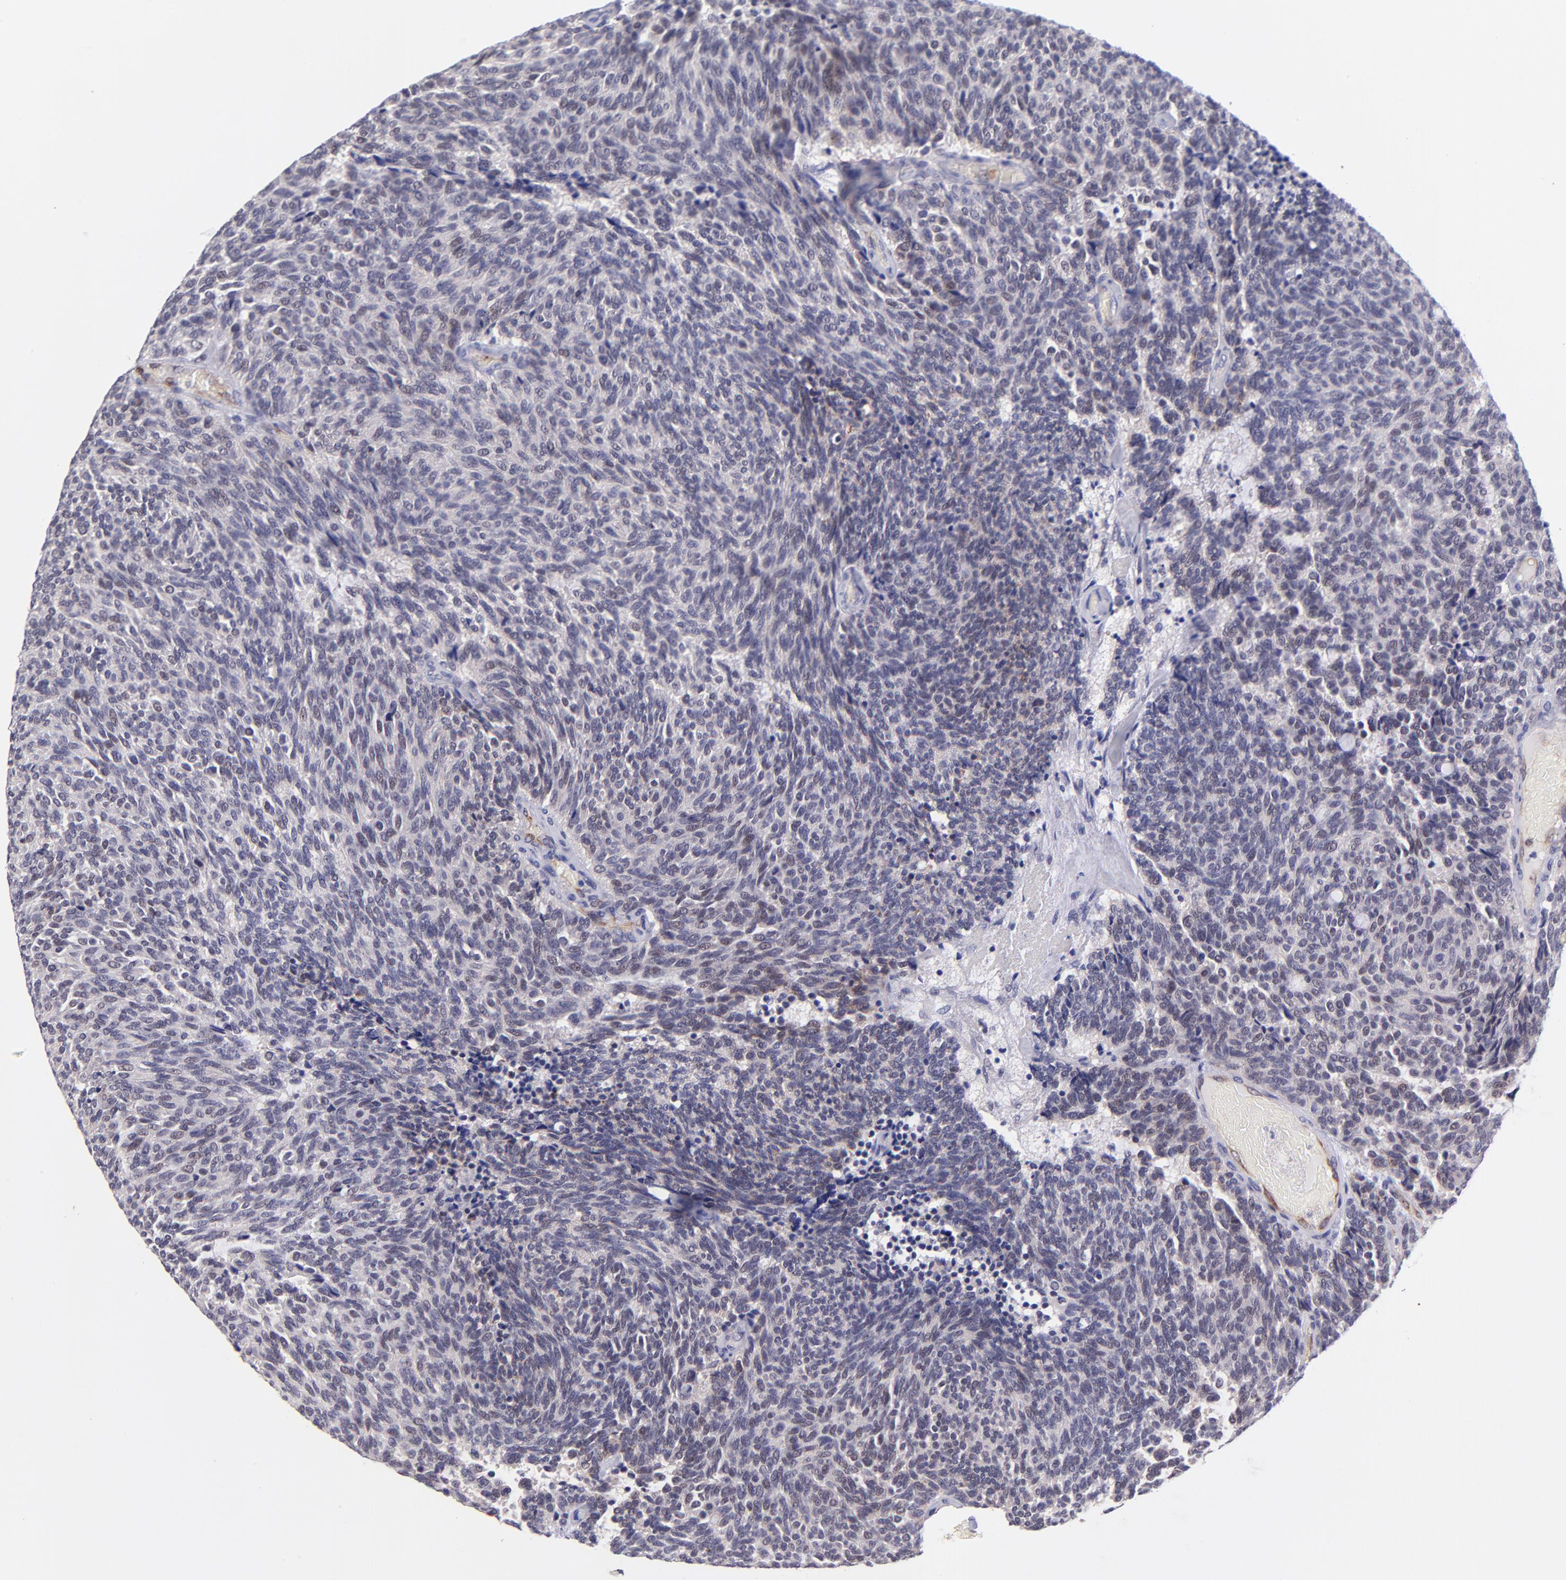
{"staining": {"intensity": "moderate", "quantity": "<25%", "location": "cytoplasmic/membranous,nuclear"}, "tissue": "carcinoid", "cell_type": "Tumor cells", "image_type": "cancer", "snomed": [{"axis": "morphology", "description": "Carcinoid, malignant, NOS"}, {"axis": "topography", "description": "Pancreas"}], "caption": "This is an image of immunohistochemistry (IHC) staining of carcinoid, which shows moderate expression in the cytoplasmic/membranous and nuclear of tumor cells.", "gene": "SOX6", "patient": {"sex": "female", "age": 54}}